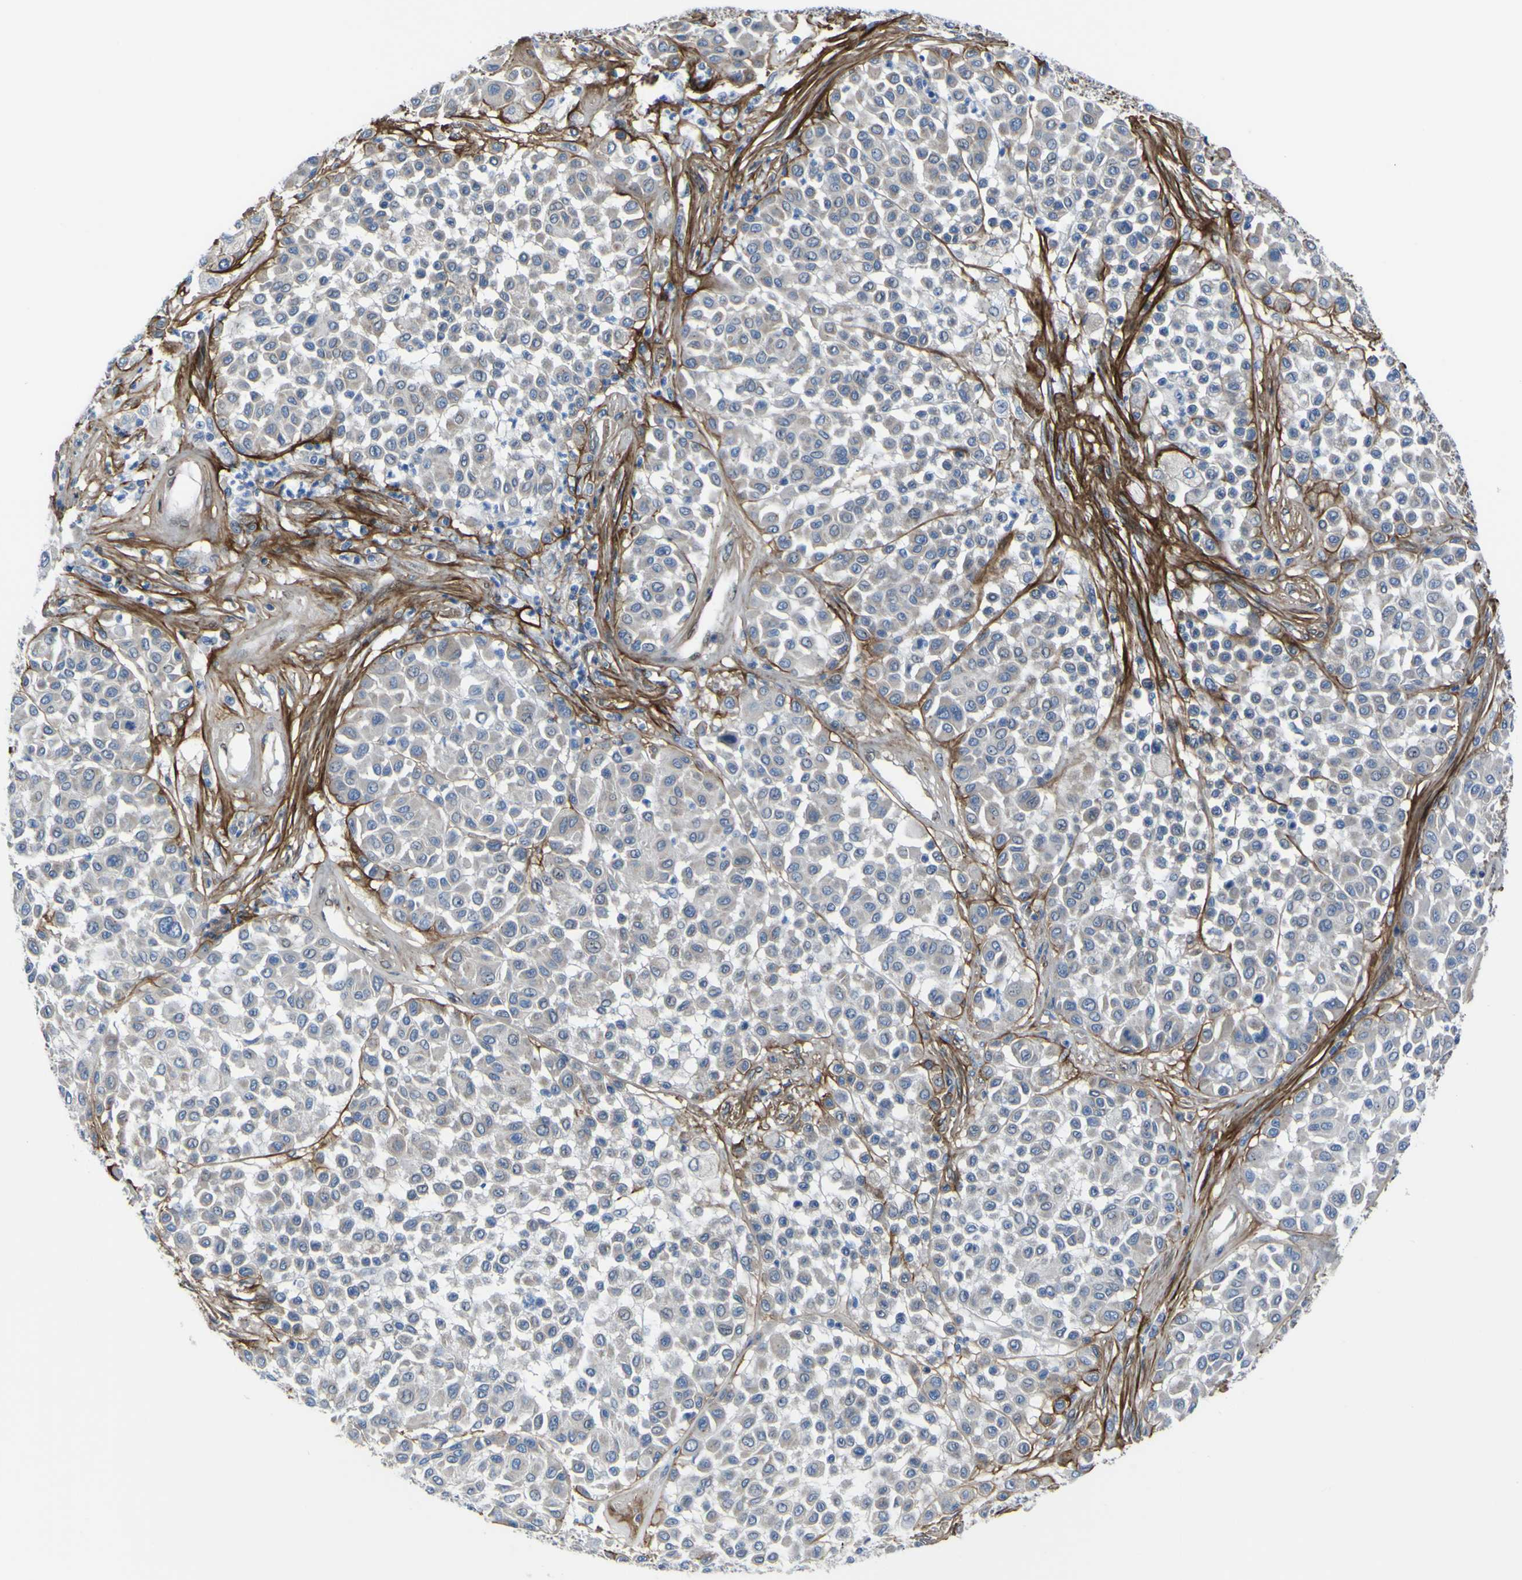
{"staining": {"intensity": "negative", "quantity": "none", "location": "none"}, "tissue": "melanoma", "cell_type": "Tumor cells", "image_type": "cancer", "snomed": [{"axis": "morphology", "description": "Malignant melanoma, Metastatic site"}, {"axis": "topography", "description": "Soft tissue"}], "caption": "DAB (3,3'-diaminobenzidine) immunohistochemical staining of malignant melanoma (metastatic site) demonstrates no significant expression in tumor cells.", "gene": "LRRN1", "patient": {"sex": "male", "age": 41}}